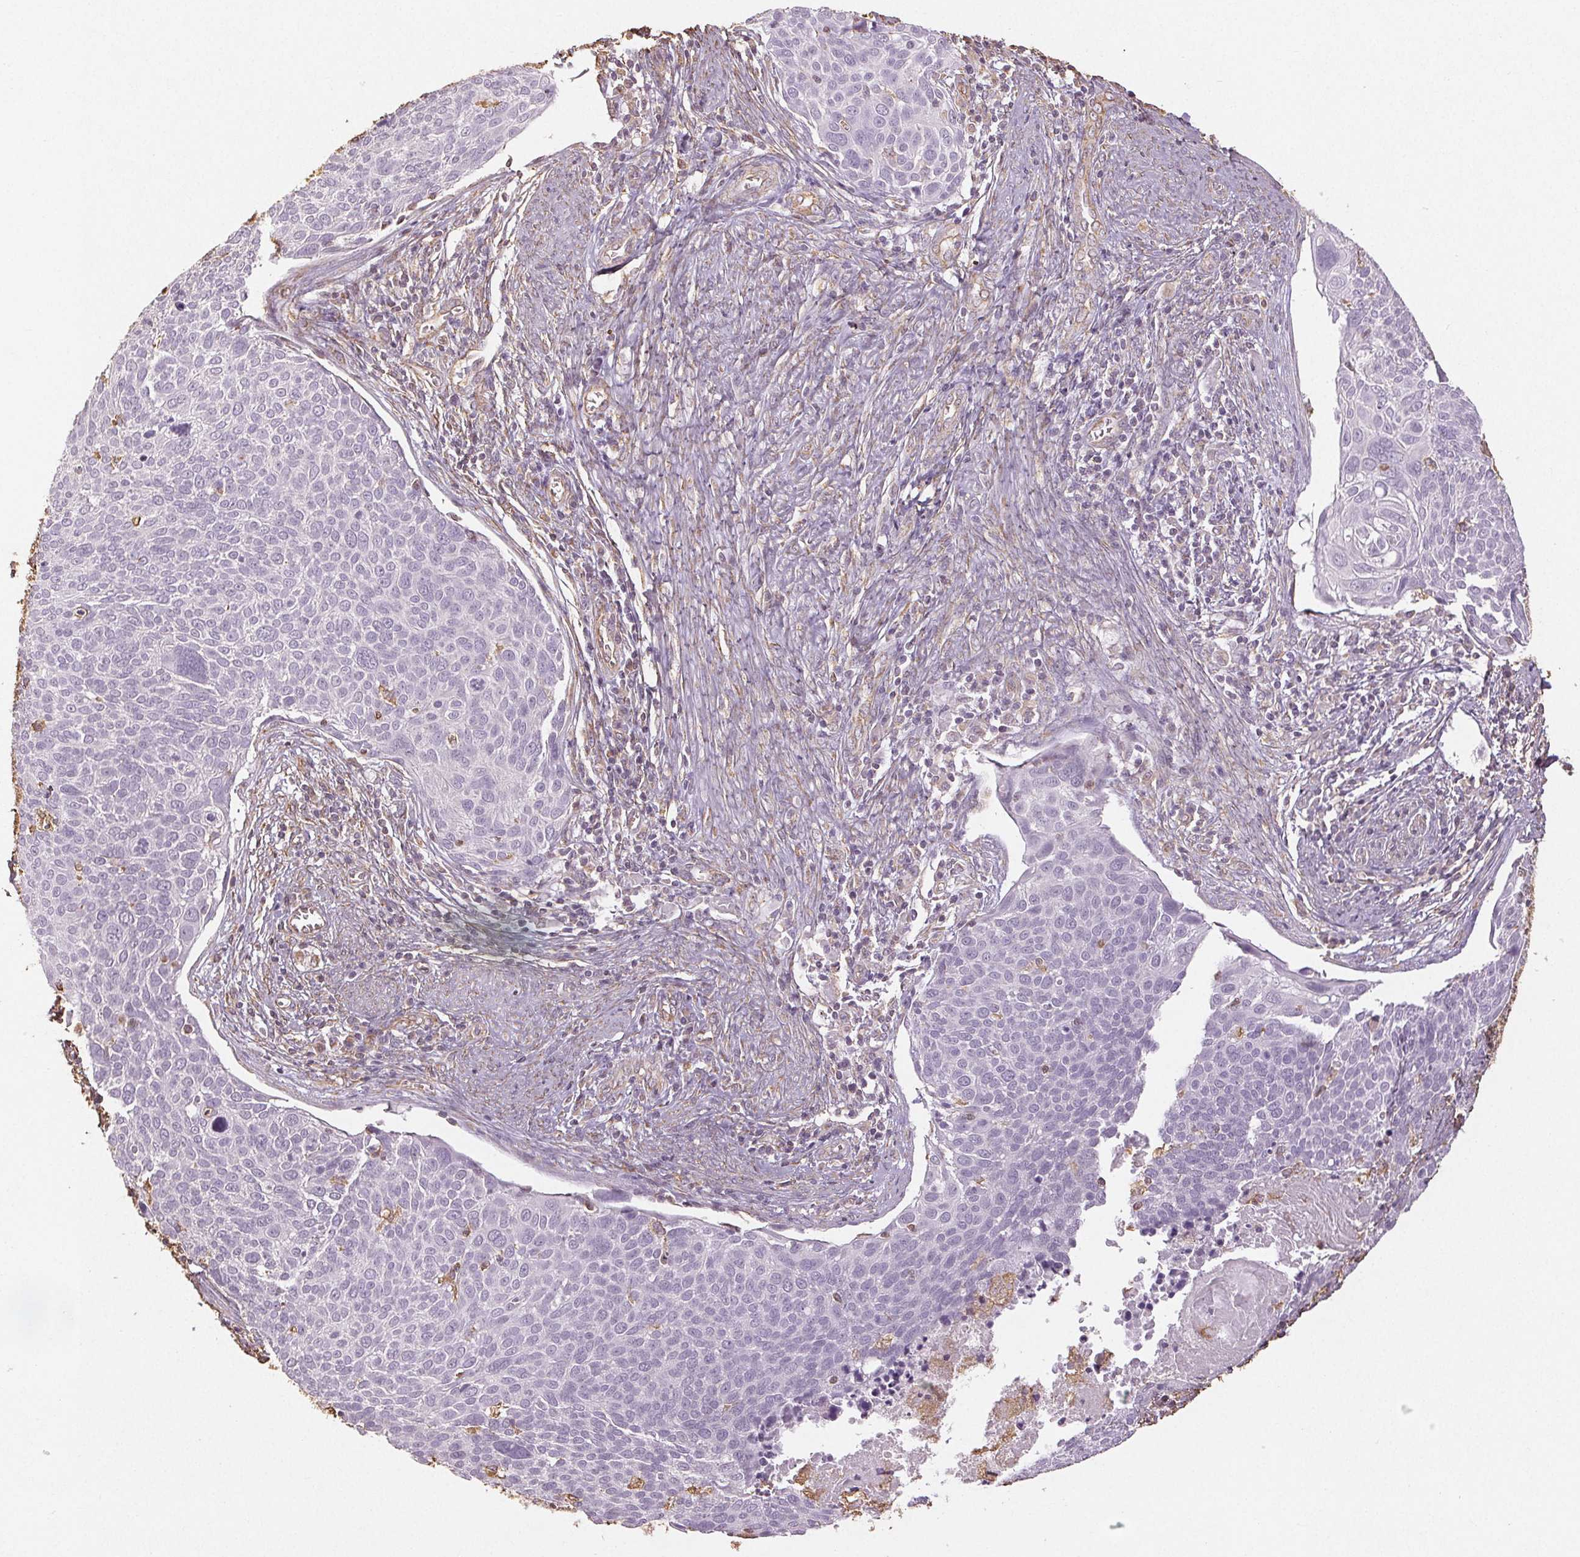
{"staining": {"intensity": "negative", "quantity": "none", "location": "none"}, "tissue": "cervical cancer", "cell_type": "Tumor cells", "image_type": "cancer", "snomed": [{"axis": "morphology", "description": "Squamous cell carcinoma, NOS"}, {"axis": "topography", "description": "Cervix"}], "caption": "Tumor cells show no significant protein expression in cervical cancer.", "gene": "COL7A1", "patient": {"sex": "female", "age": 39}}